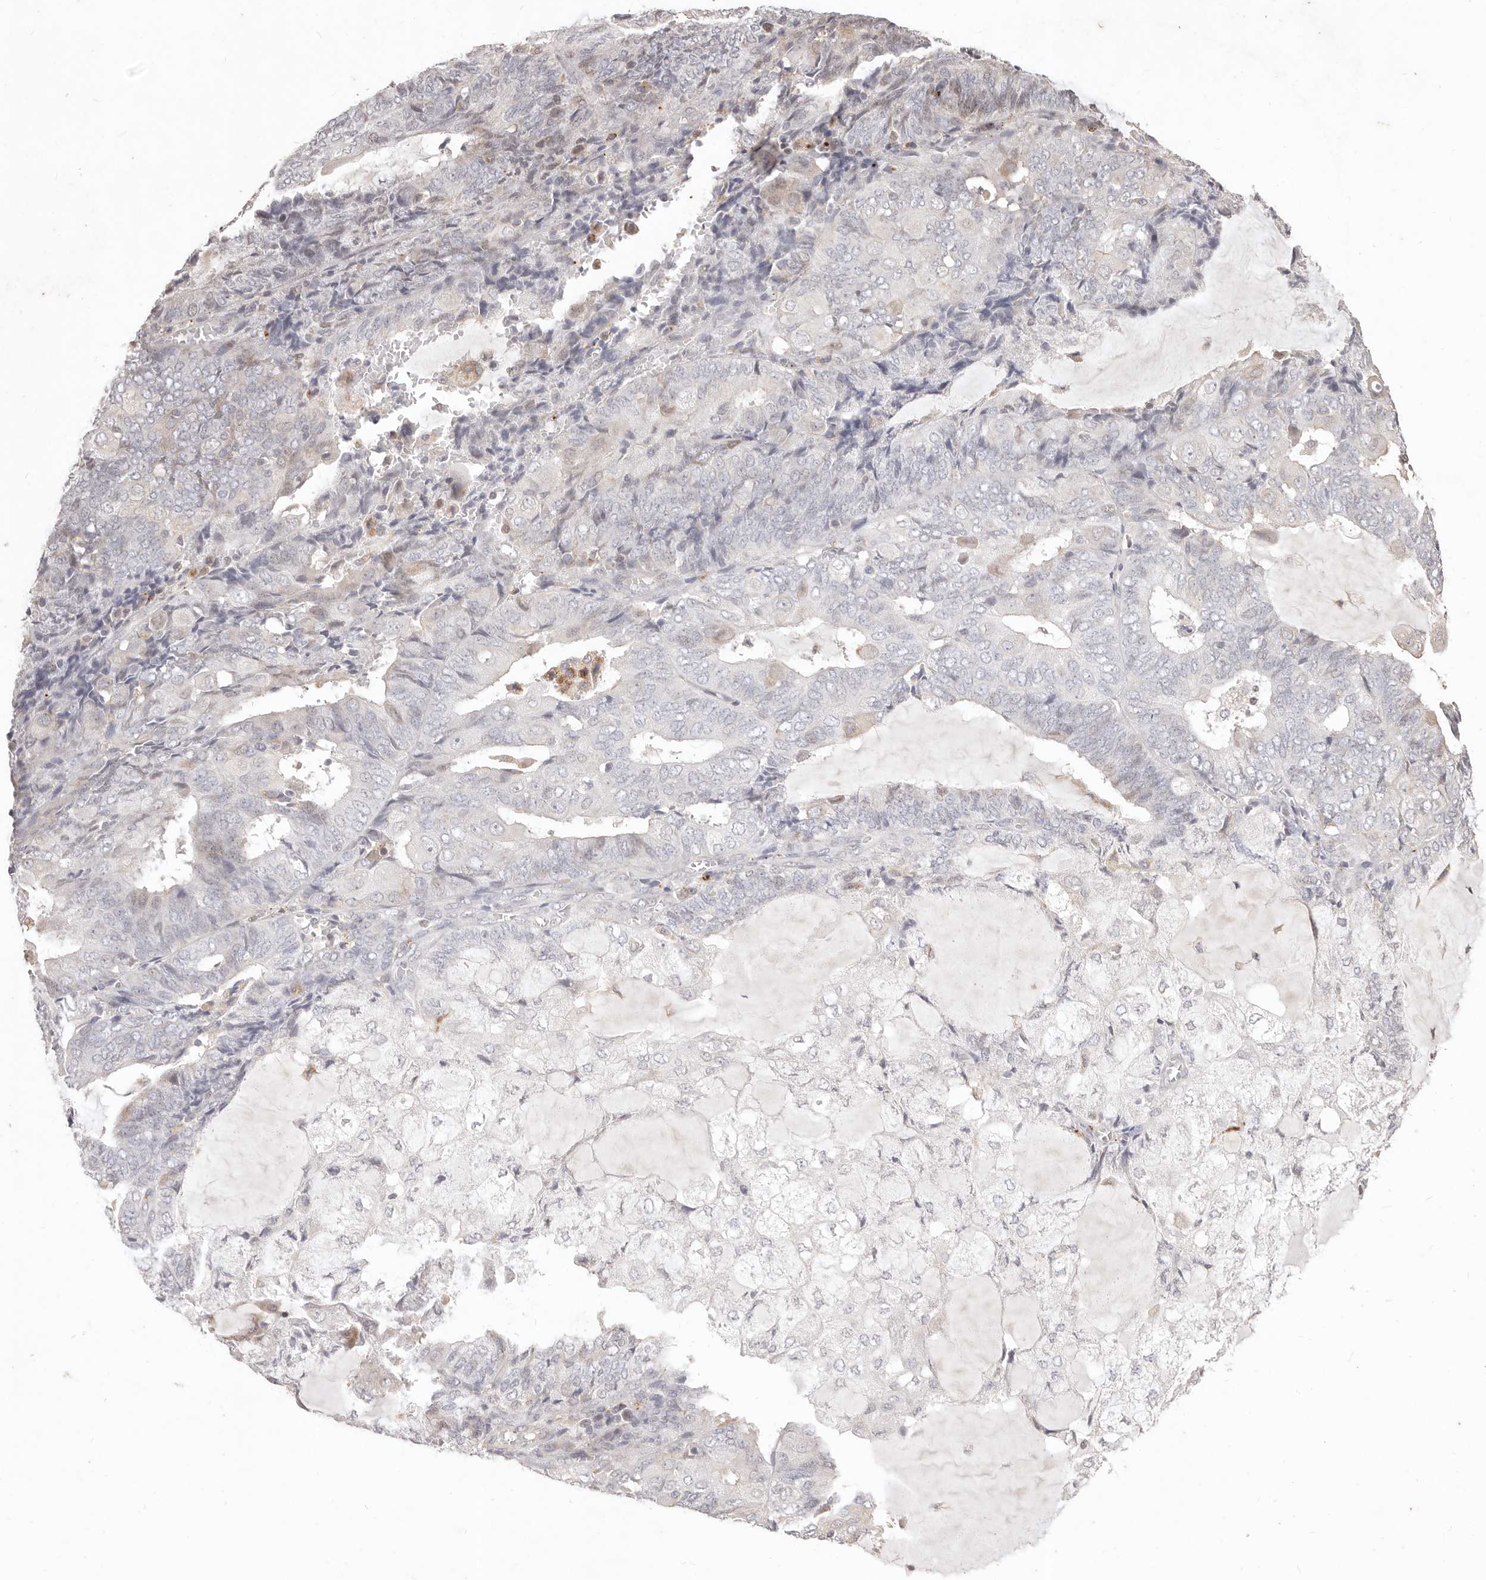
{"staining": {"intensity": "negative", "quantity": "none", "location": "none"}, "tissue": "endometrial cancer", "cell_type": "Tumor cells", "image_type": "cancer", "snomed": [{"axis": "morphology", "description": "Adenocarcinoma, NOS"}, {"axis": "topography", "description": "Endometrium"}], "caption": "DAB immunohistochemical staining of endometrial cancer shows no significant staining in tumor cells.", "gene": "KIF9", "patient": {"sex": "female", "age": 81}}